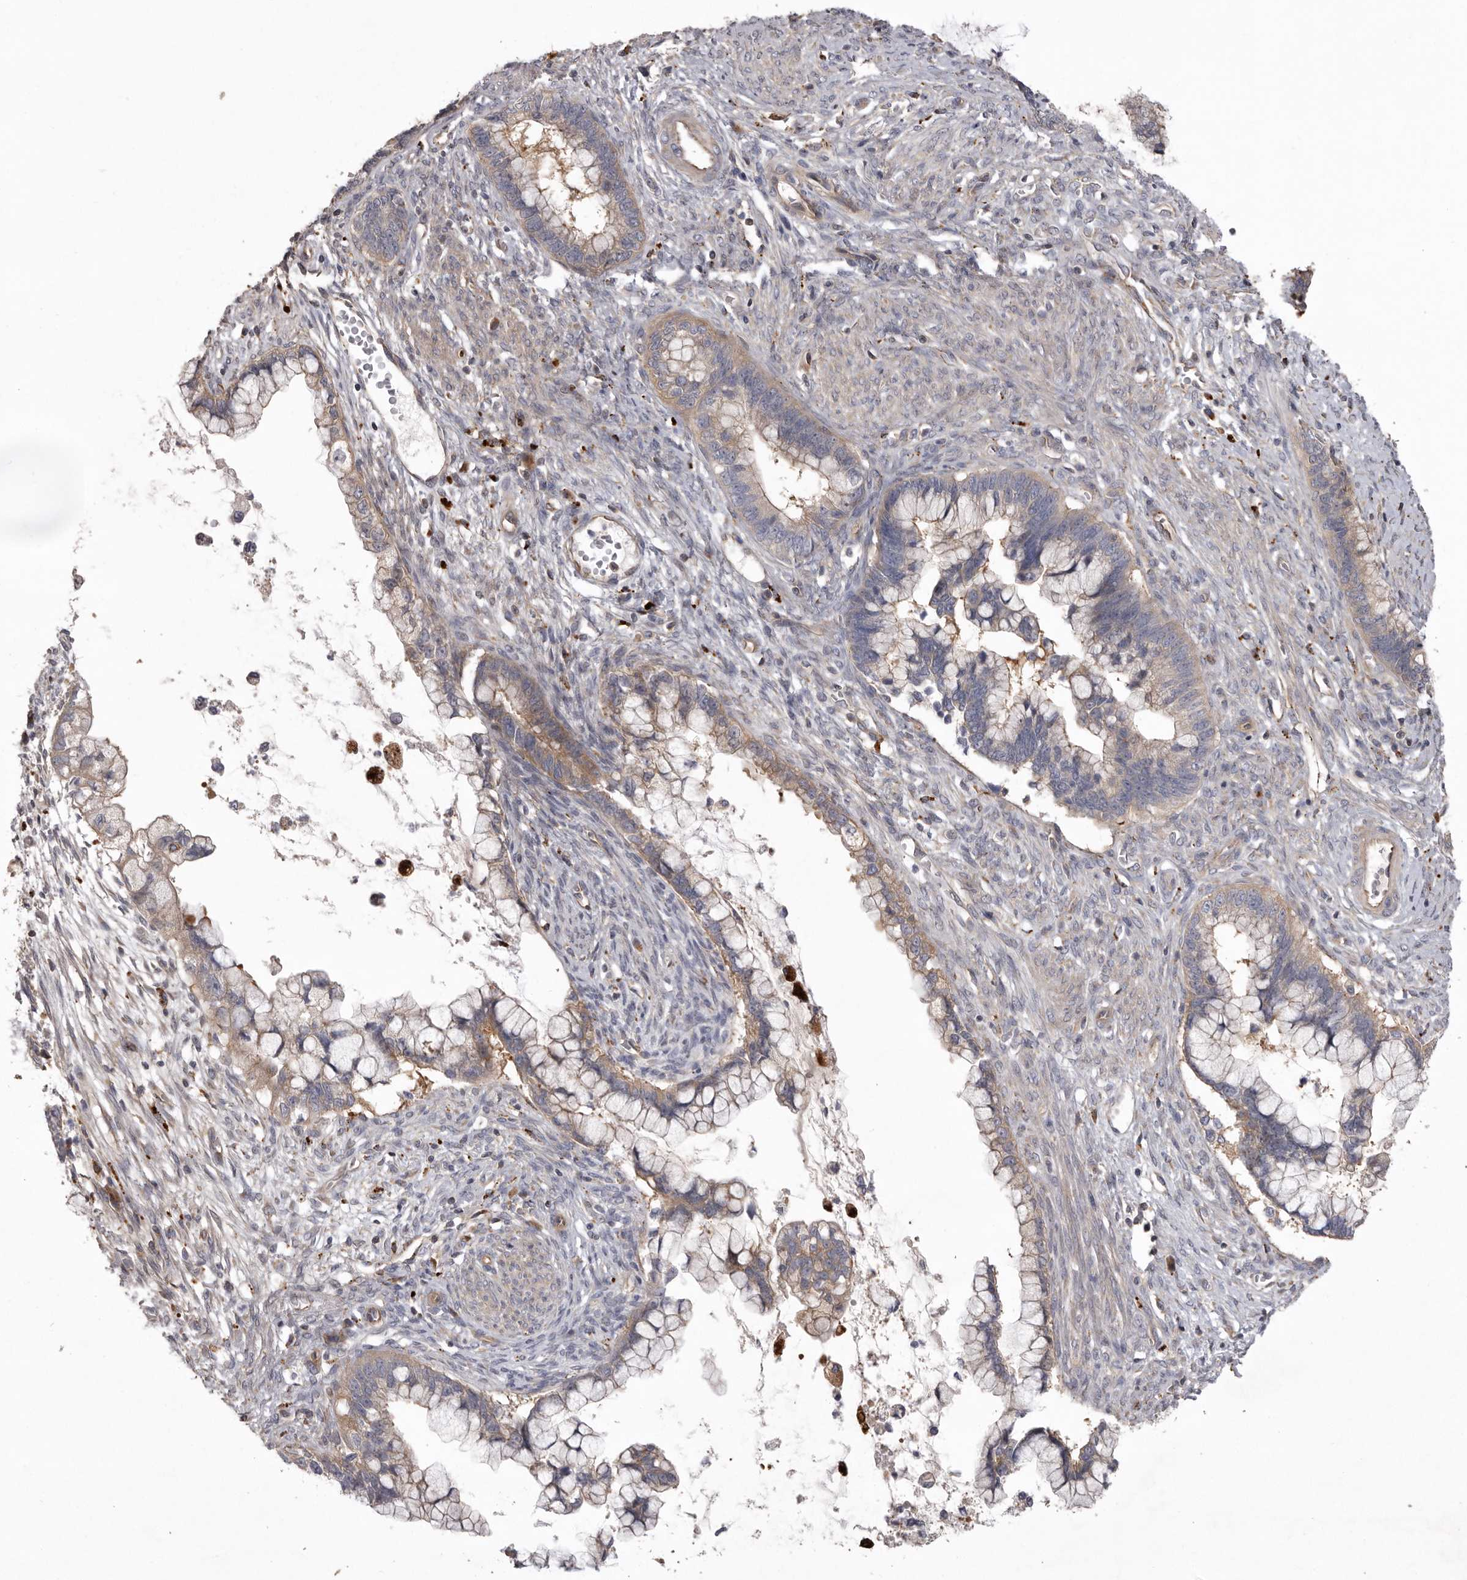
{"staining": {"intensity": "weak", "quantity": ">75%", "location": "cytoplasmic/membranous"}, "tissue": "cervical cancer", "cell_type": "Tumor cells", "image_type": "cancer", "snomed": [{"axis": "morphology", "description": "Adenocarcinoma, NOS"}, {"axis": "topography", "description": "Cervix"}], "caption": "A brown stain labels weak cytoplasmic/membranous staining of a protein in human adenocarcinoma (cervical) tumor cells. Using DAB (brown) and hematoxylin (blue) stains, captured at high magnification using brightfield microscopy.", "gene": "WDR47", "patient": {"sex": "female", "age": 44}}